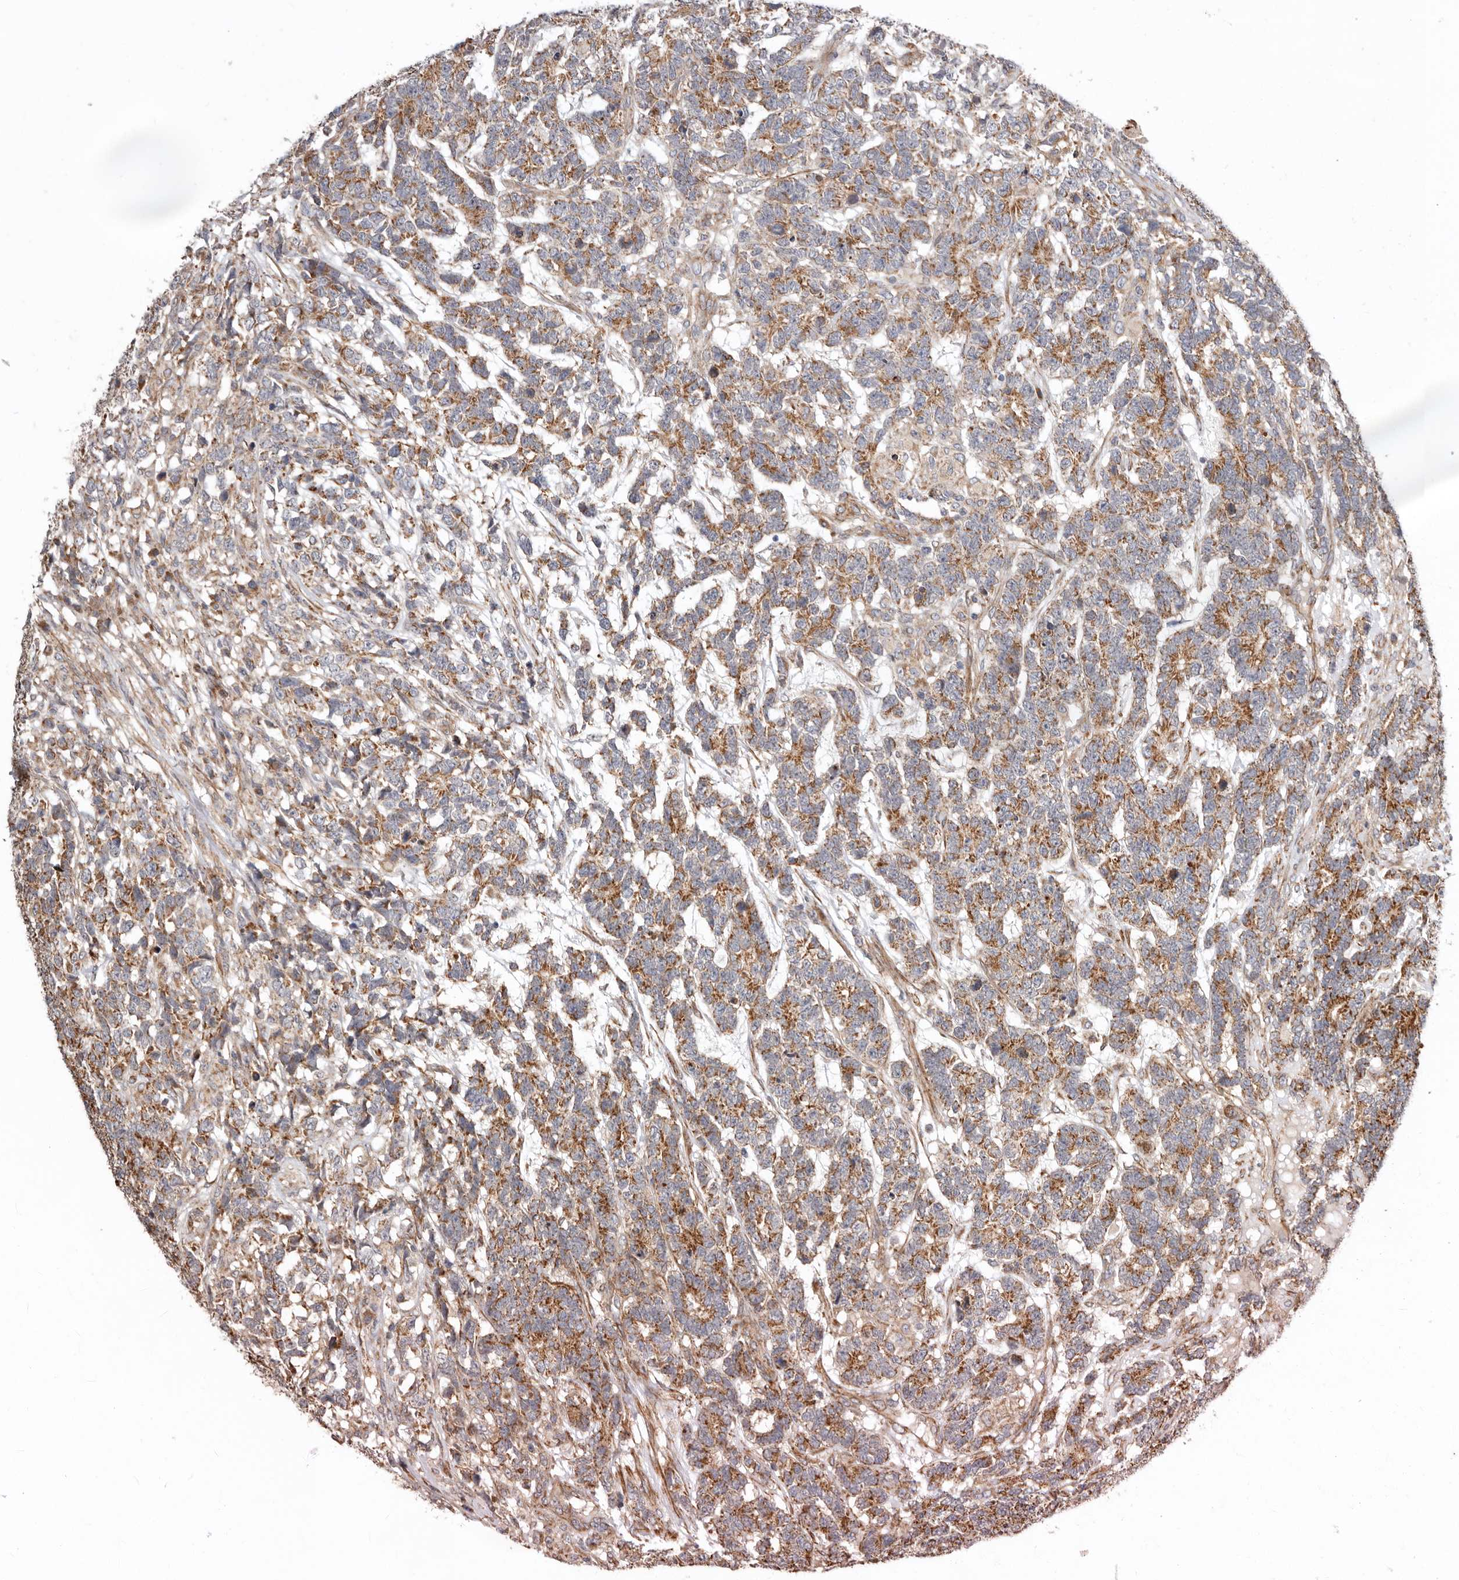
{"staining": {"intensity": "moderate", "quantity": "25%-75%", "location": "cytoplasmic/membranous"}, "tissue": "testis cancer", "cell_type": "Tumor cells", "image_type": "cancer", "snomed": [{"axis": "morphology", "description": "Carcinoma, Embryonal, NOS"}, {"axis": "topography", "description": "Testis"}], "caption": "IHC image of human testis cancer (embryonal carcinoma) stained for a protein (brown), which shows medium levels of moderate cytoplasmic/membranous staining in approximately 25%-75% of tumor cells.", "gene": "PROKR1", "patient": {"sex": "male", "age": 26}}